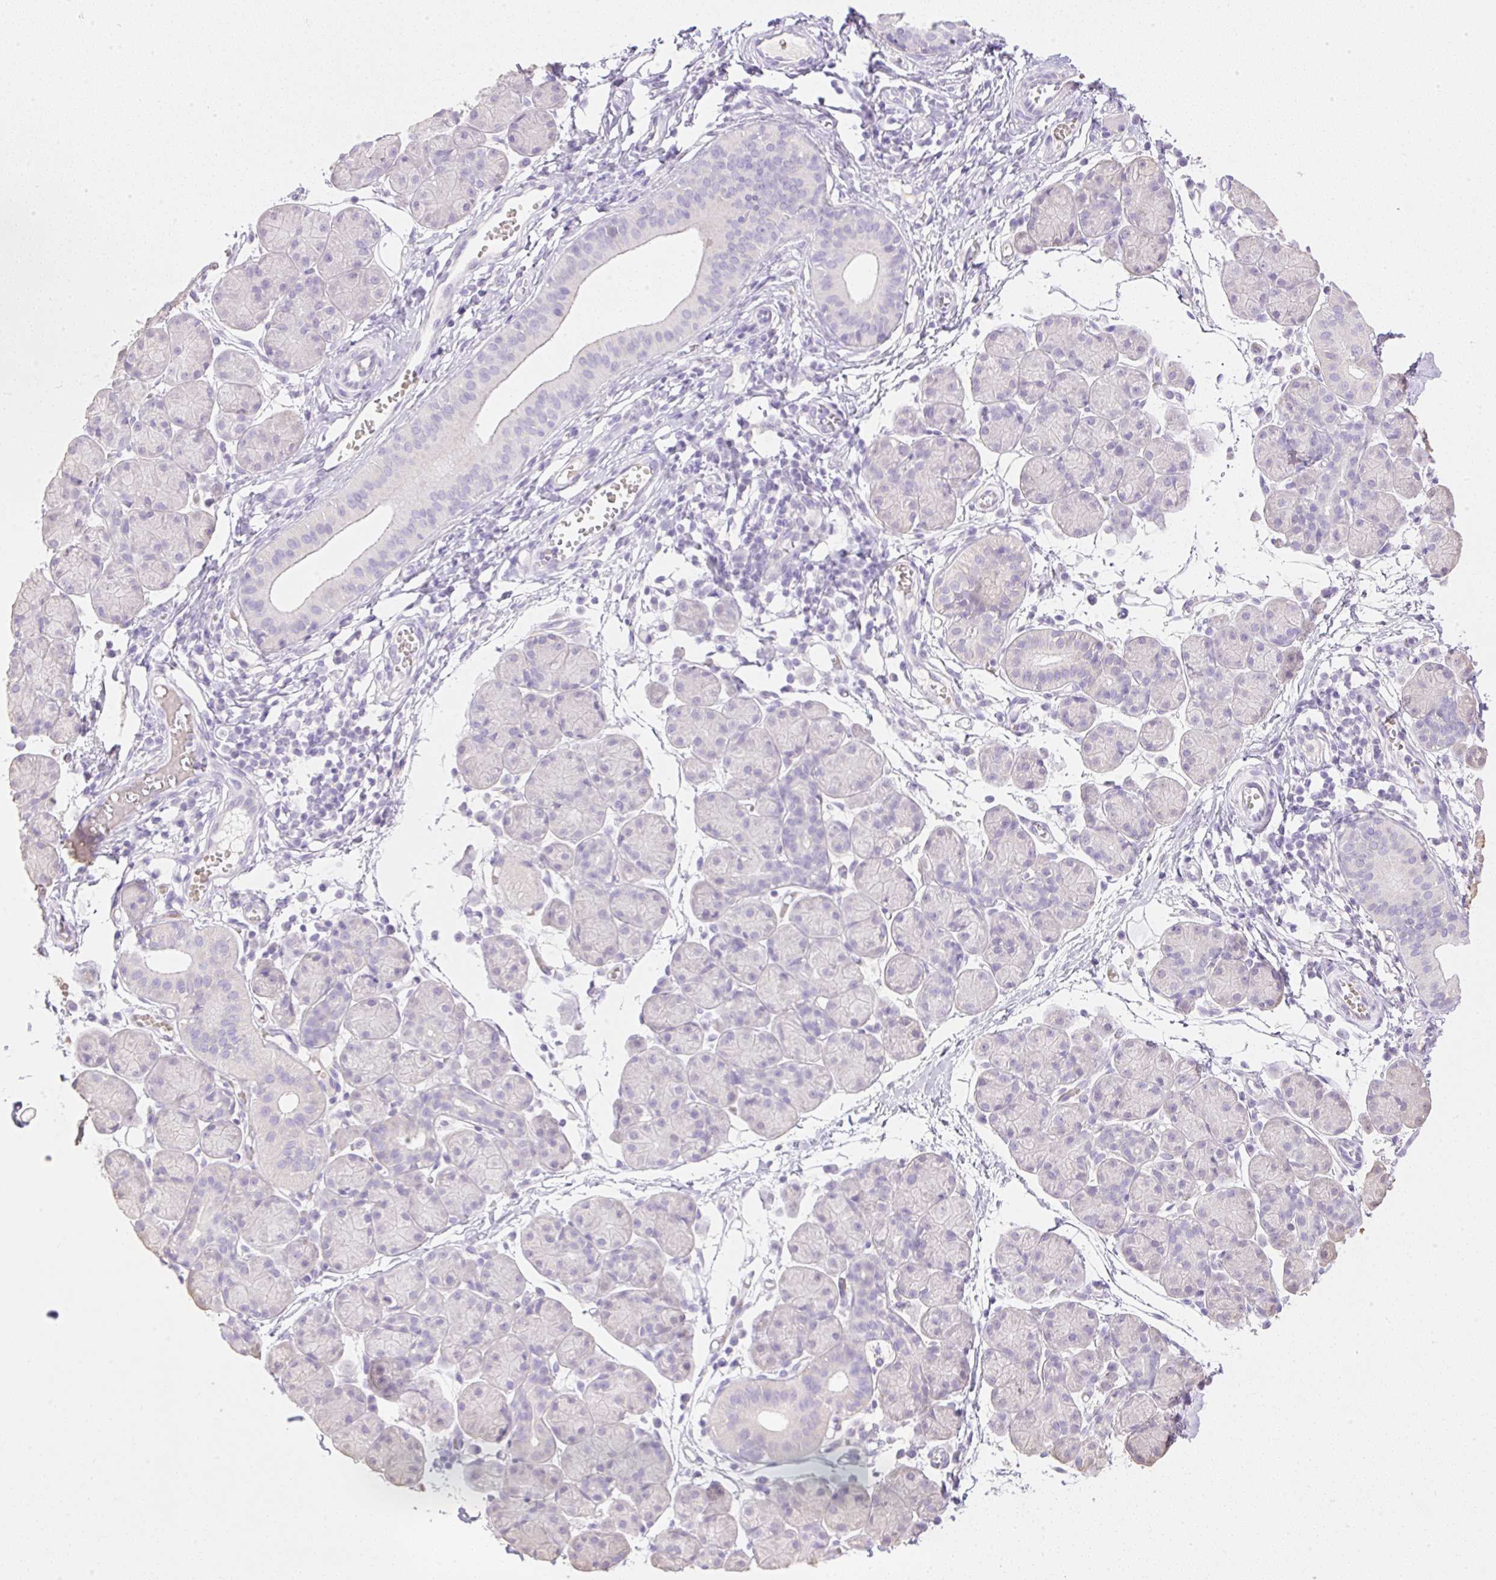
{"staining": {"intensity": "negative", "quantity": "none", "location": "none"}, "tissue": "salivary gland", "cell_type": "Glandular cells", "image_type": "normal", "snomed": [{"axis": "morphology", "description": "Normal tissue, NOS"}, {"axis": "morphology", "description": "Inflammation, NOS"}, {"axis": "topography", "description": "Lymph node"}, {"axis": "topography", "description": "Salivary gland"}], "caption": "Immunohistochemistry (IHC) histopathology image of normal salivary gland: salivary gland stained with DAB displays no significant protein positivity in glandular cells.", "gene": "CDX1", "patient": {"sex": "male", "age": 3}}